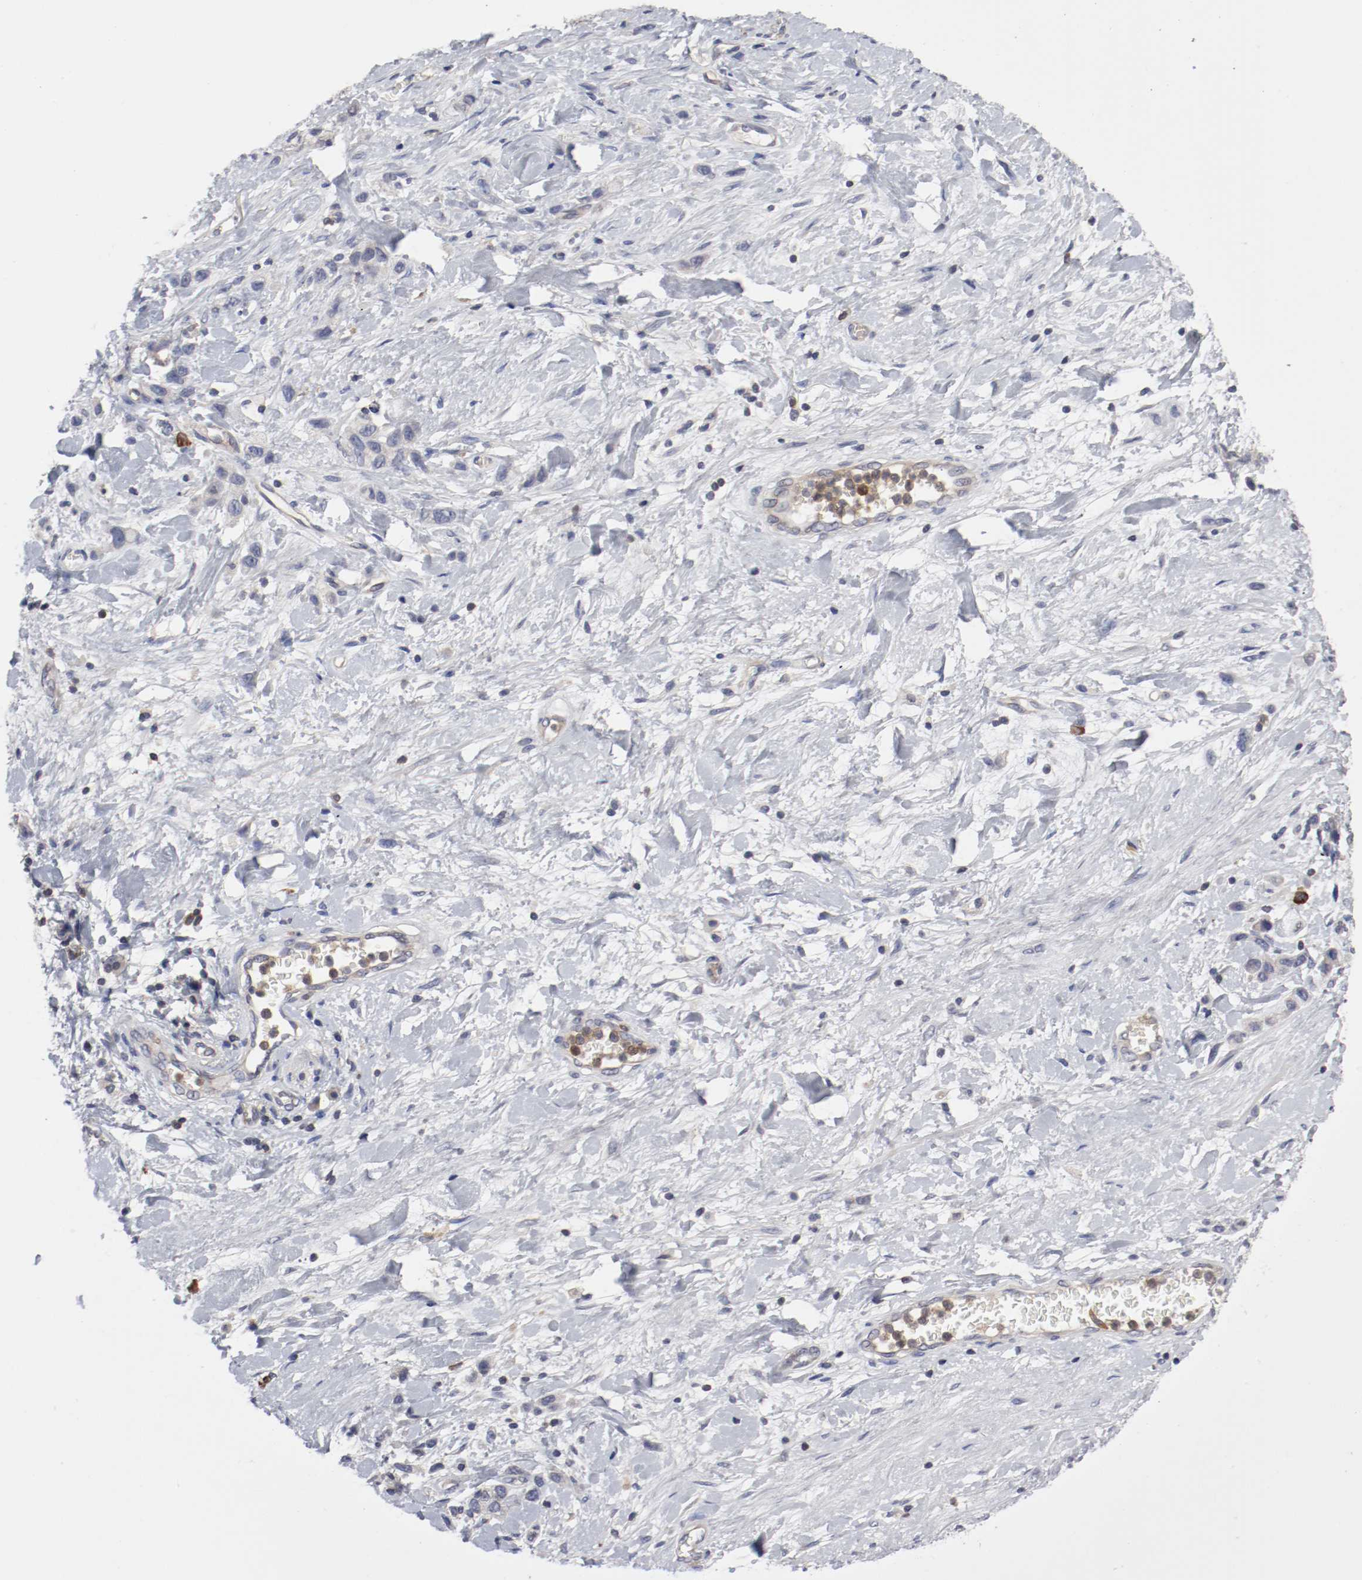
{"staining": {"intensity": "weak", "quantity": "<25%", "location": "cytoplasmic/membranous"}, "tissue": "stomach cancer", "cell_type": "Tumor cells", "image_type": "cancer", "snomed": [{"axis": "morphology", "description": "Normal tissue, NOS"}, {"axis": "morphology", "description": "Adenocarcinoma, NOS"}, {"axis": "morphology", "description": "Adenocarcinoma, High grade"}, {"axis": "topography", "description": "Stomach, upper"}, {"axis": "topography", "description": "Stomach"}], "caption": "This is a micrograph of IHC staining of adenocarcinoma (stomach), which shows no staining in tumor cells.", "gene": "CBL", "patient": {"sex": "female", "age": 65}}